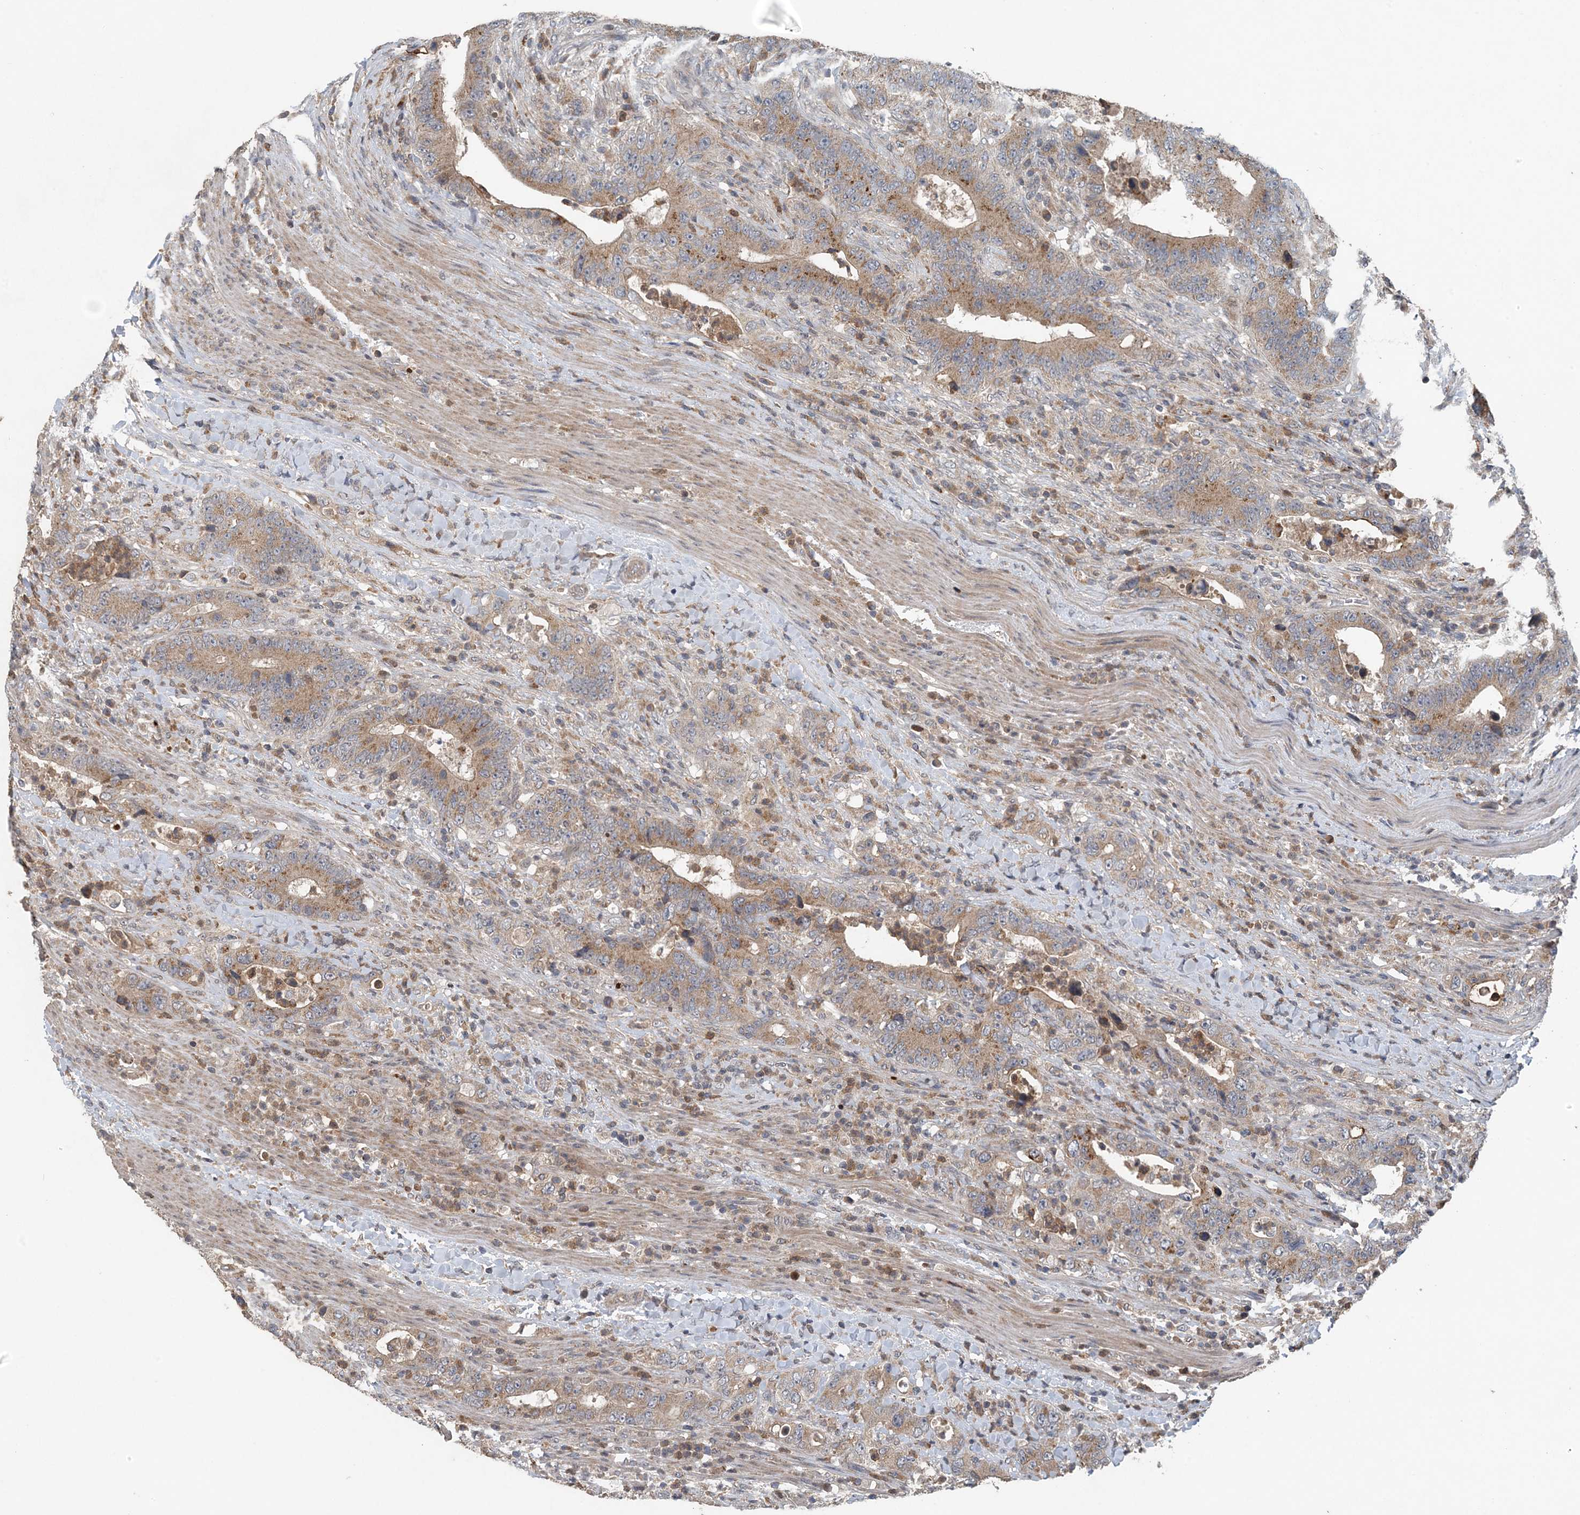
{"staining": {"intensity": "moderate", "quantity": ">75%", "location": "cytoplasmic/membranous"}, "tissue": "colorectal cancer", "cell_type": "Tumor cells", "image_type": "cancer", "snomed": [{"axis": "morphology", "description": "Adenocarcinoma, NOS"}, {"axis": "topography", "description": "Colon"}], "caption": "The micrograph displays immunohistochemical staining of colorectal cancer. There is moderate cytoplasmic/membranous positivity is identified in approximately >75% of tumor cells.", "gene": "MYO9B", "patient": {"sex": "female", "age": 75}}